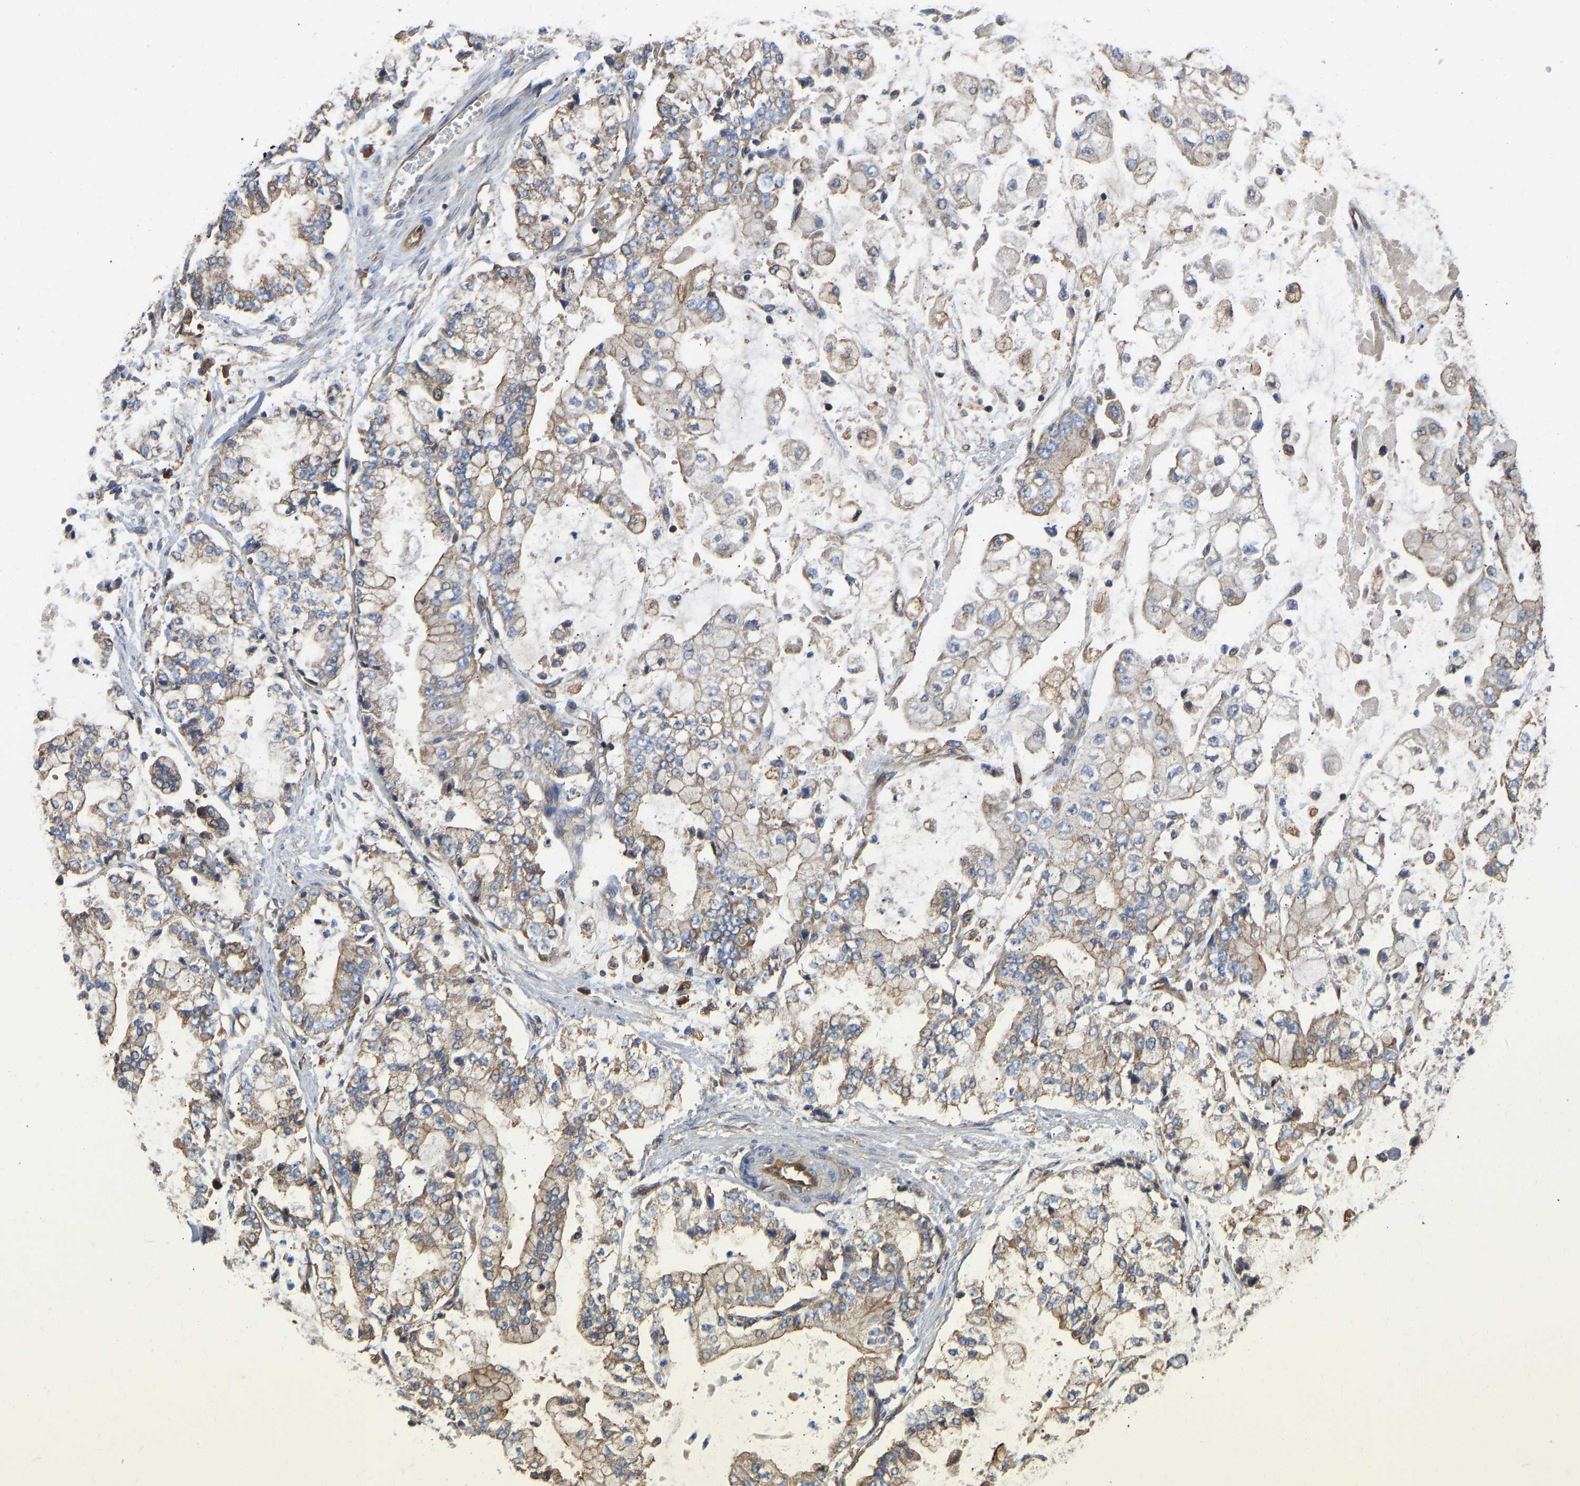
{"staining": {"intensity": "moderate", "quantity": ">75%", "location": "cytoplasmic/membranous"}, "tissue": "stomach cancer", "cell_type": "Tumor cells", "image_type": "cancer", "snomed": [{"axis": "morphology", "description": "Adenocarcinoma, NOS"}, {"axis": "topography", "description": "Stomach"}], "caption": "Immunohistochemical staining of human adenocarcinoma (stomach) displays medium levels of moderate cytoplasmic/membranous positivity in approximately >75% of tumor cells.", "gene": "FLNB", "patient": {"sex": "male", "age": 76}}